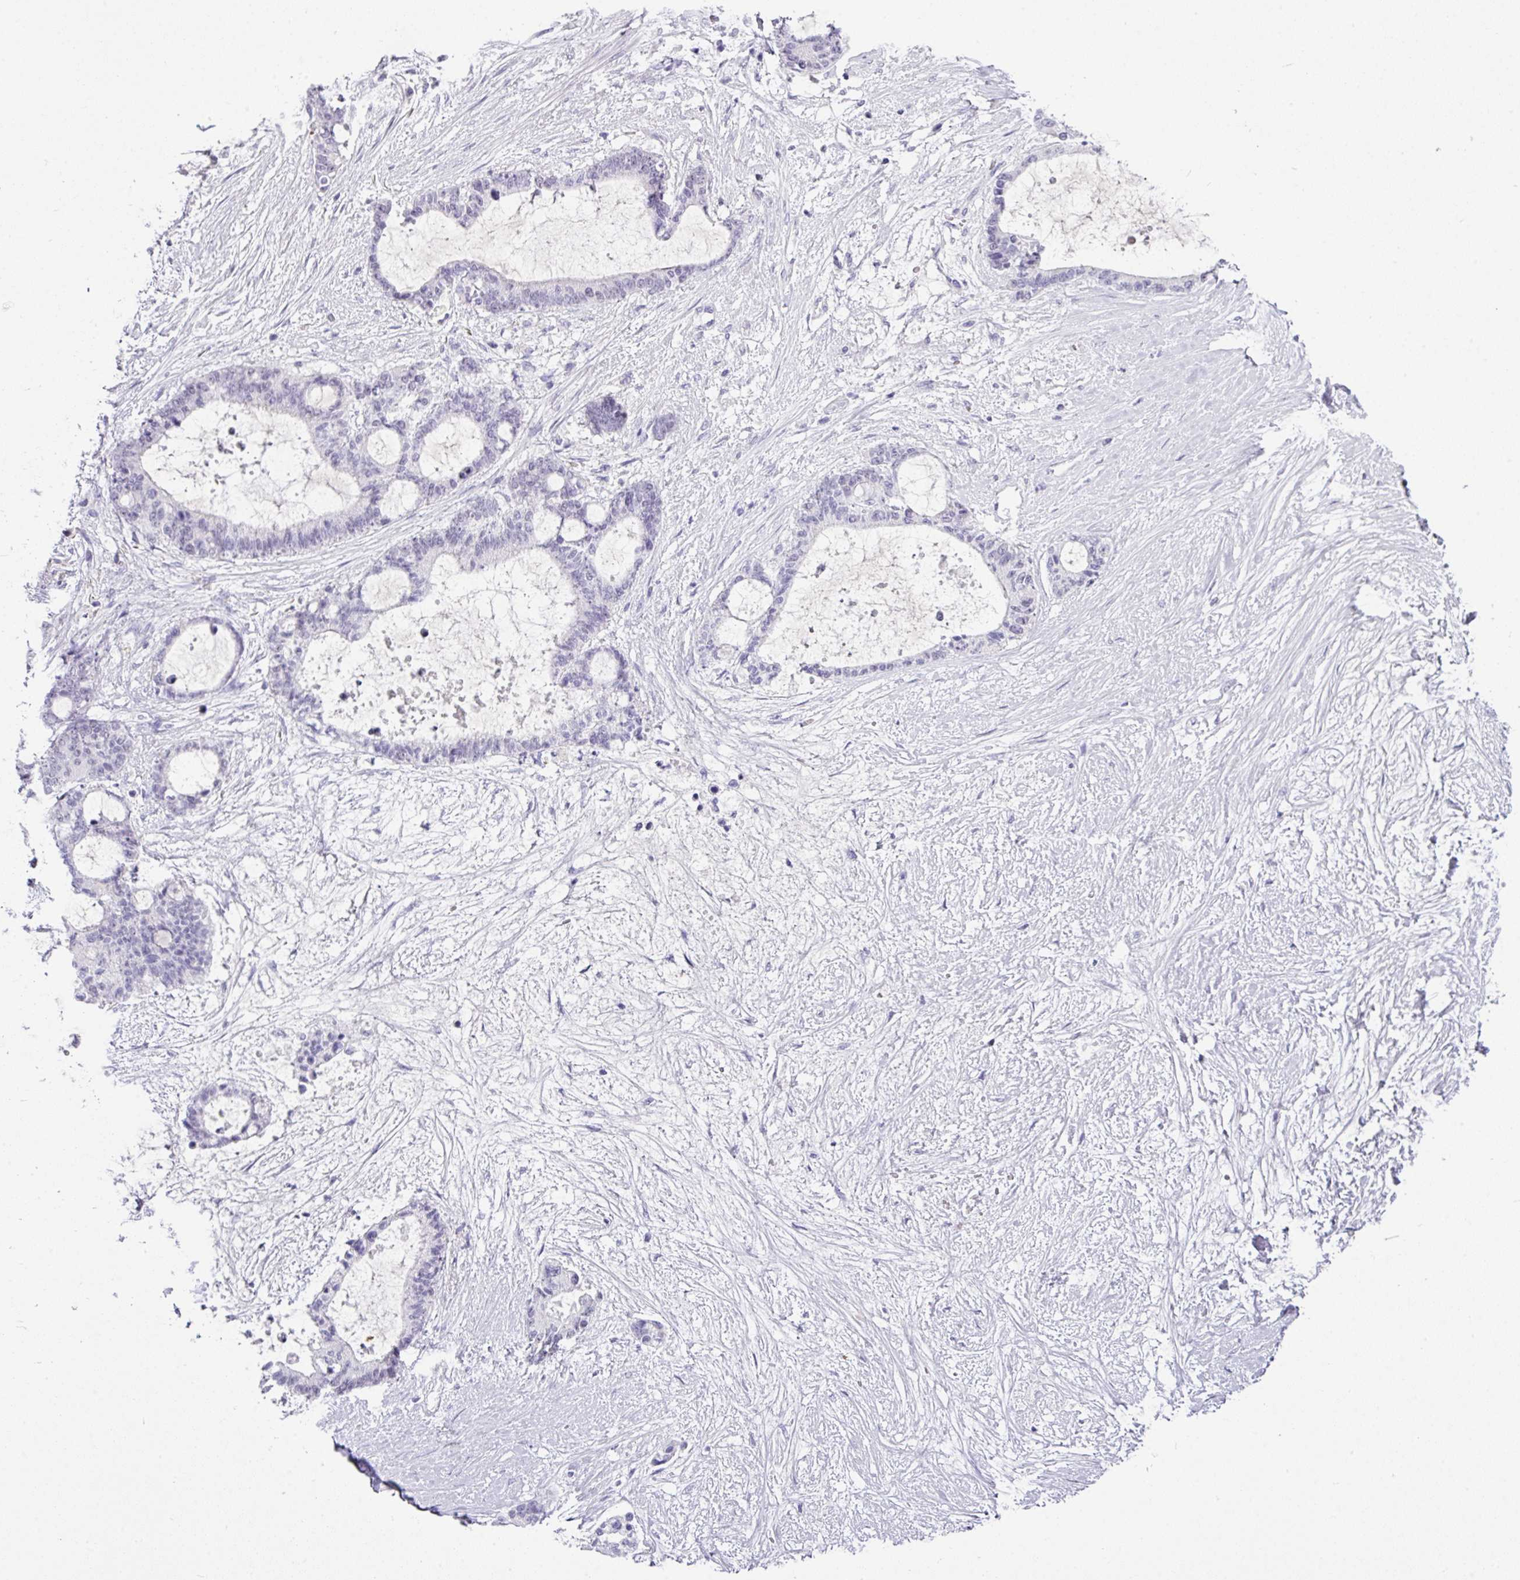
{"staining": {"intensity": "negative", "quantity": "none", "location": "none"}, "tissue": "liver cancer", "cell_type": "Tumor cells", "image_type": "cancer", "snomed": [{"axis": "morphology", "description": "Normal tissue, NOS"}, {"axis": "morphology", "description": "Cholangiocarcinoma"}, {"axis": "topography", "description": "Liver"}, {"axis": "topography", "description": "Peripheral nerve tissue"}], "caption": "Immunohistochemistry (IHC) of cholangiocarcinoma (liver) demonstrates no staining in tumor cells. (DAB immunohistochemistry visualized using brightfield microscopy, high magnification).", "gene": "BCL11A", "patient": {"sex": "female", "age": 73}}